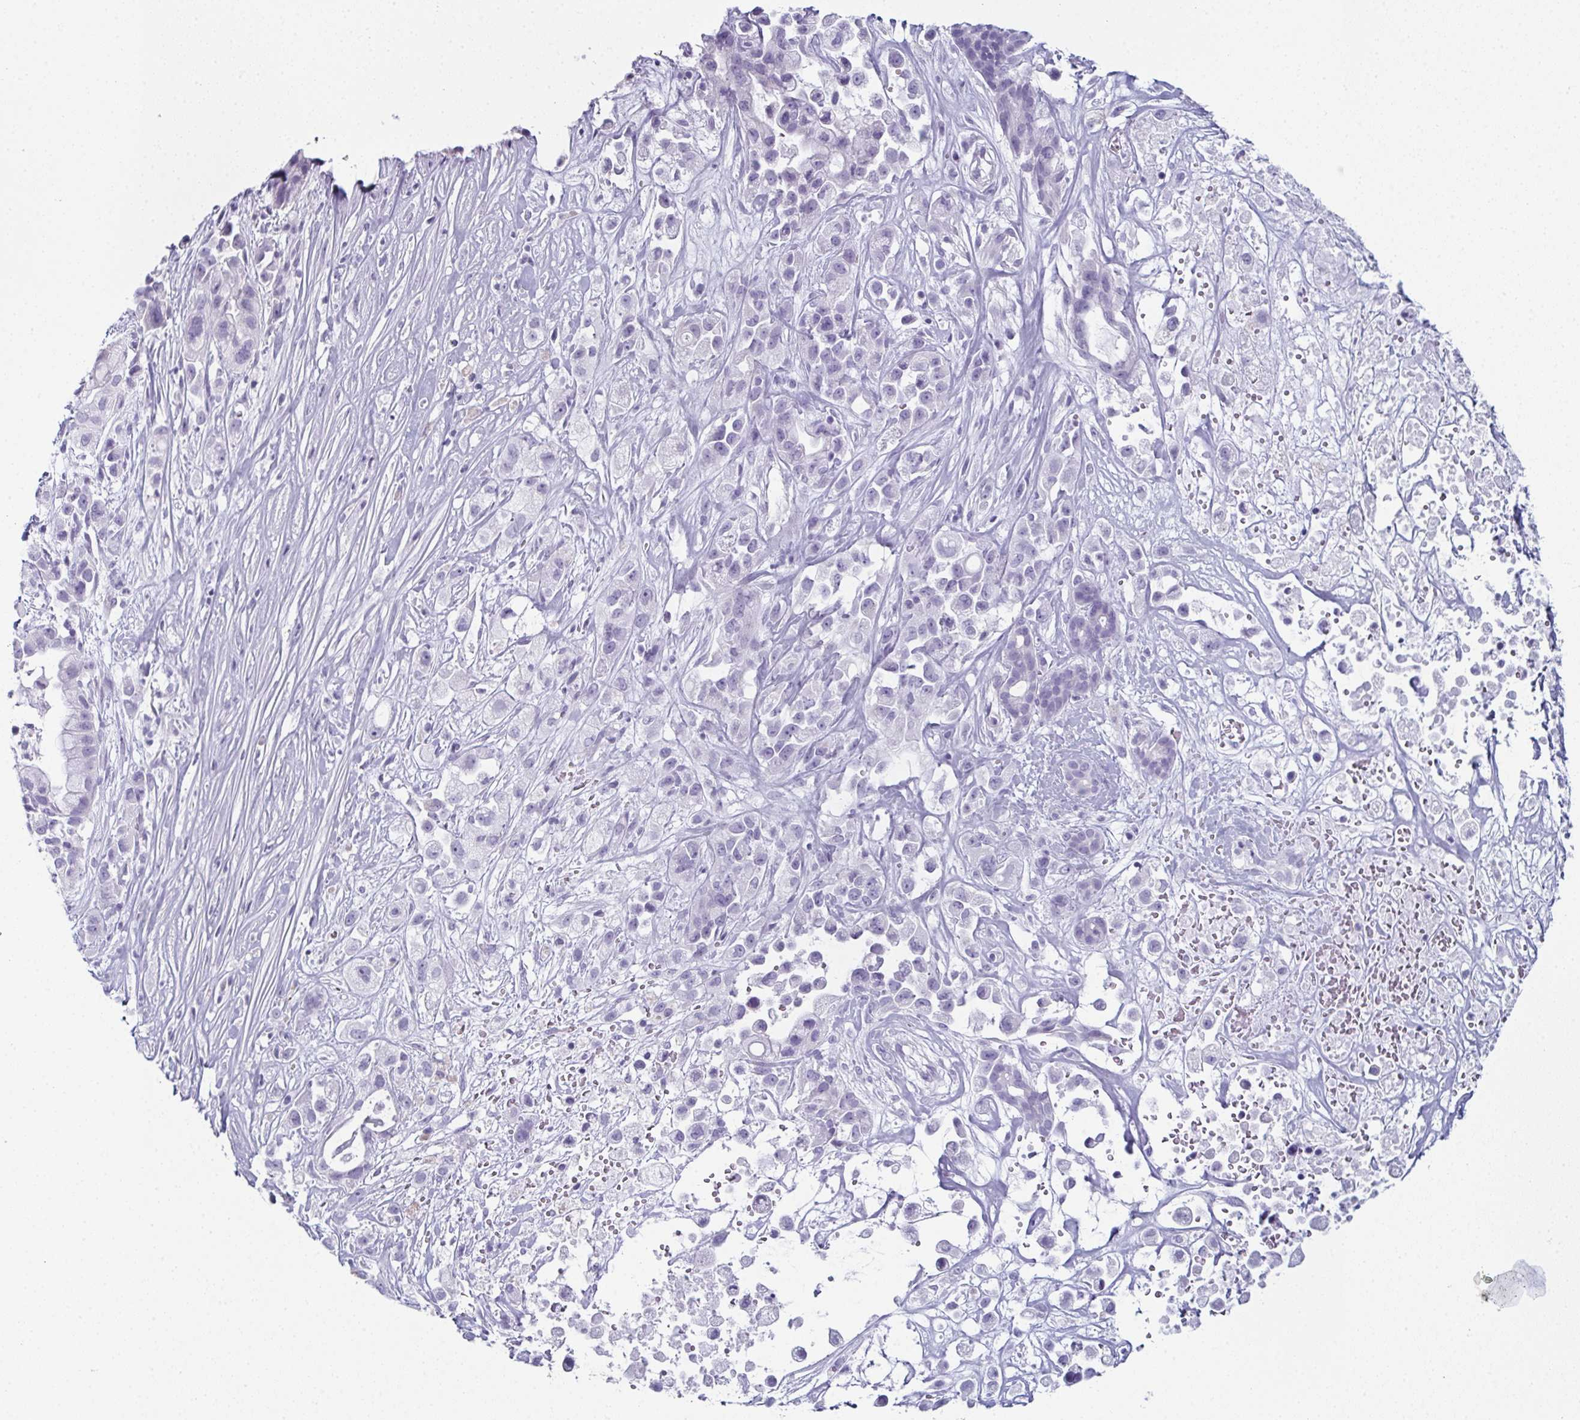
{"staining": {"intensity": "negative", "quantity": "none", "location": "none"}, "tissue": "pancreatic cancer", "cell_type": "Tumor cells", "image_type": "cancer", "snomed": [{"axis": "morphology", "description": "Adenocarcinoma, NOS"}, {"axis": "topography", "description": "Pancreas"}], "caption": "Immunohistochemistry (IHC) micrograph of neoplastic tissue: pancreatic adenocarcinoma stained with DAB displays no significant protein staining in tumor cells.", "gene": "ENKUR", "patient": {"sex": "male", "age": 44}}